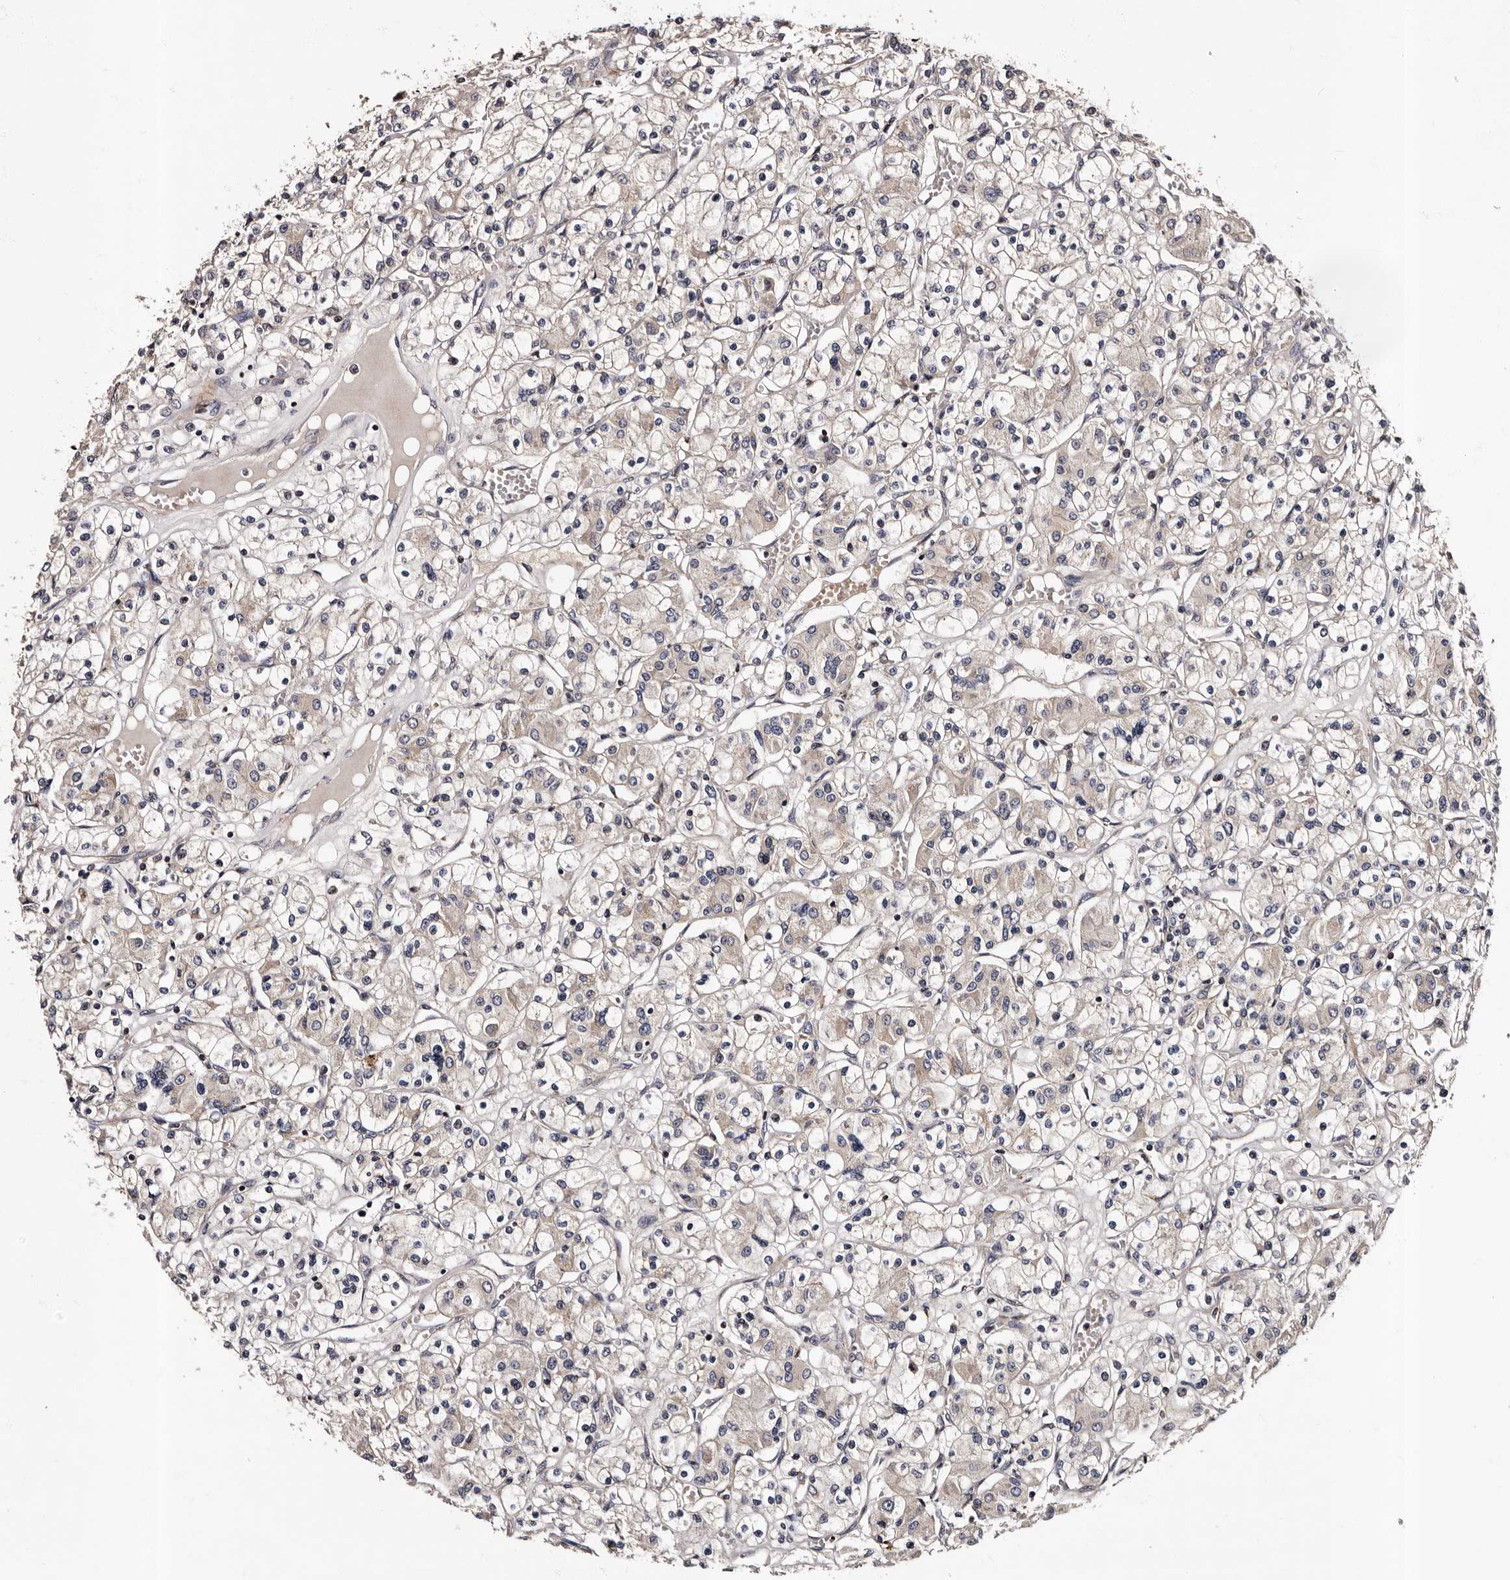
{"staining": {"intensity": "negative", "quantity": "none", "location": "none"}, "tissue": "renal cancer", "cell_type": "Tumor cells", "image_type": "cancer", "snomed": [{"axis": "morphology", "description": "Adenocarcinoma, NOS"}, {"axis": "topography", "description": "Kidney"}], "caption": "Renal cancer (adenocarcinoma) was stained to show a protein in brown. There is no significant expression in tumor cells.", "gene": "ADCK5", "patient": {"sex": "female", "age": 59}}